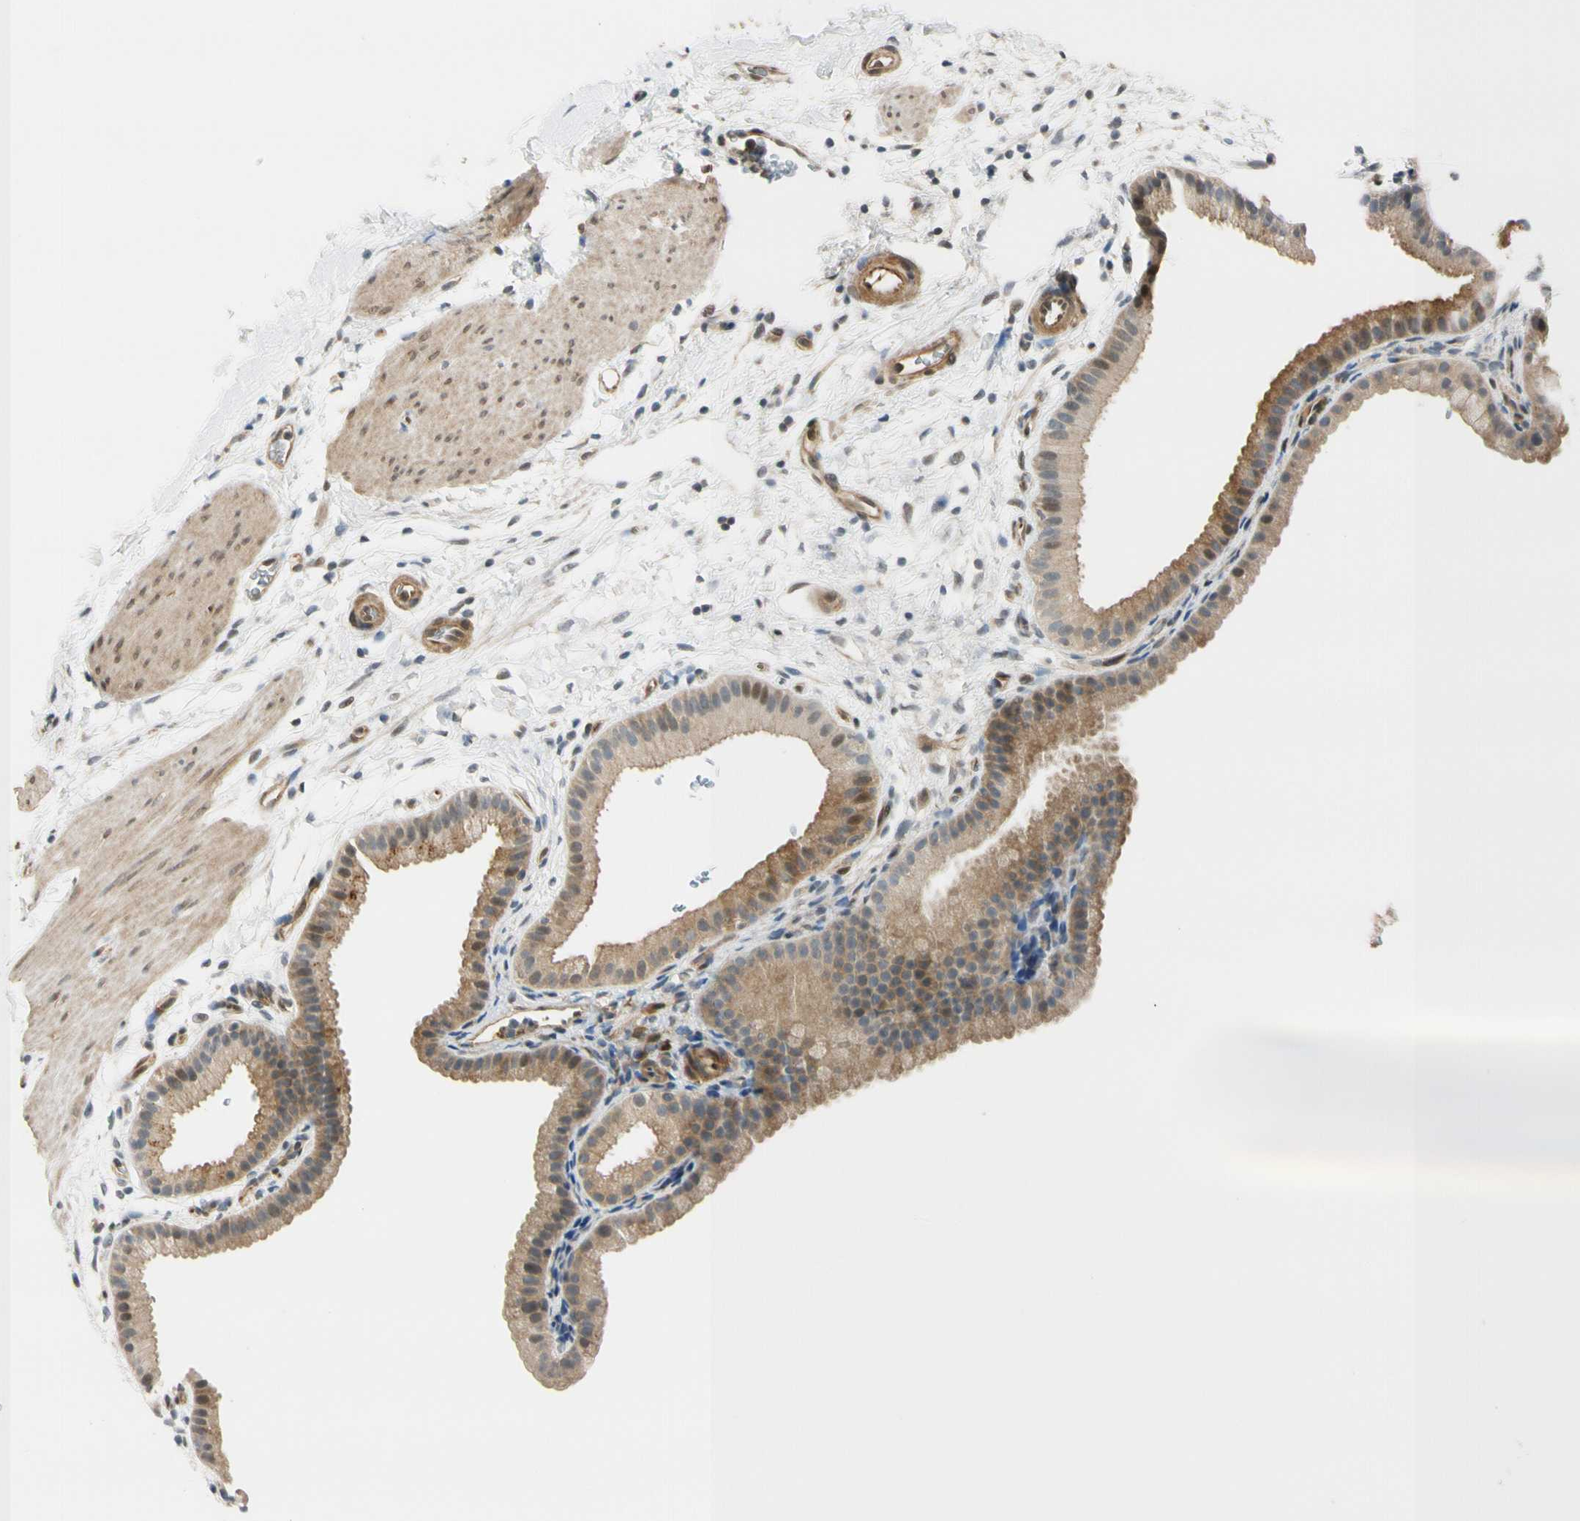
{"staining": {"intensity": "moderate", "quantity": ">75%", "location": "cytoplasmic/membranous"}, "tissue": "gallbladder", "cell_type": "Glandular cells", "image_type": "normal", "snomed": [{"axis": "morphology", "description": "Normal tissue, NOS"}, {"axis": "topography", "description": "Gallbladder"}], "caption": "Moderate cytoplasmic/membranous staining is present in about >75% of glandular cells in benign gallbladder. The staining is performed using DAB (3,3'-diaminobenzidine) brown chromogen to label protein expression. The nuclei are counter-stained blue using hematoxylin.", "gene": "RASGRF1", "patient": {"sex": "female", "age": 64}}